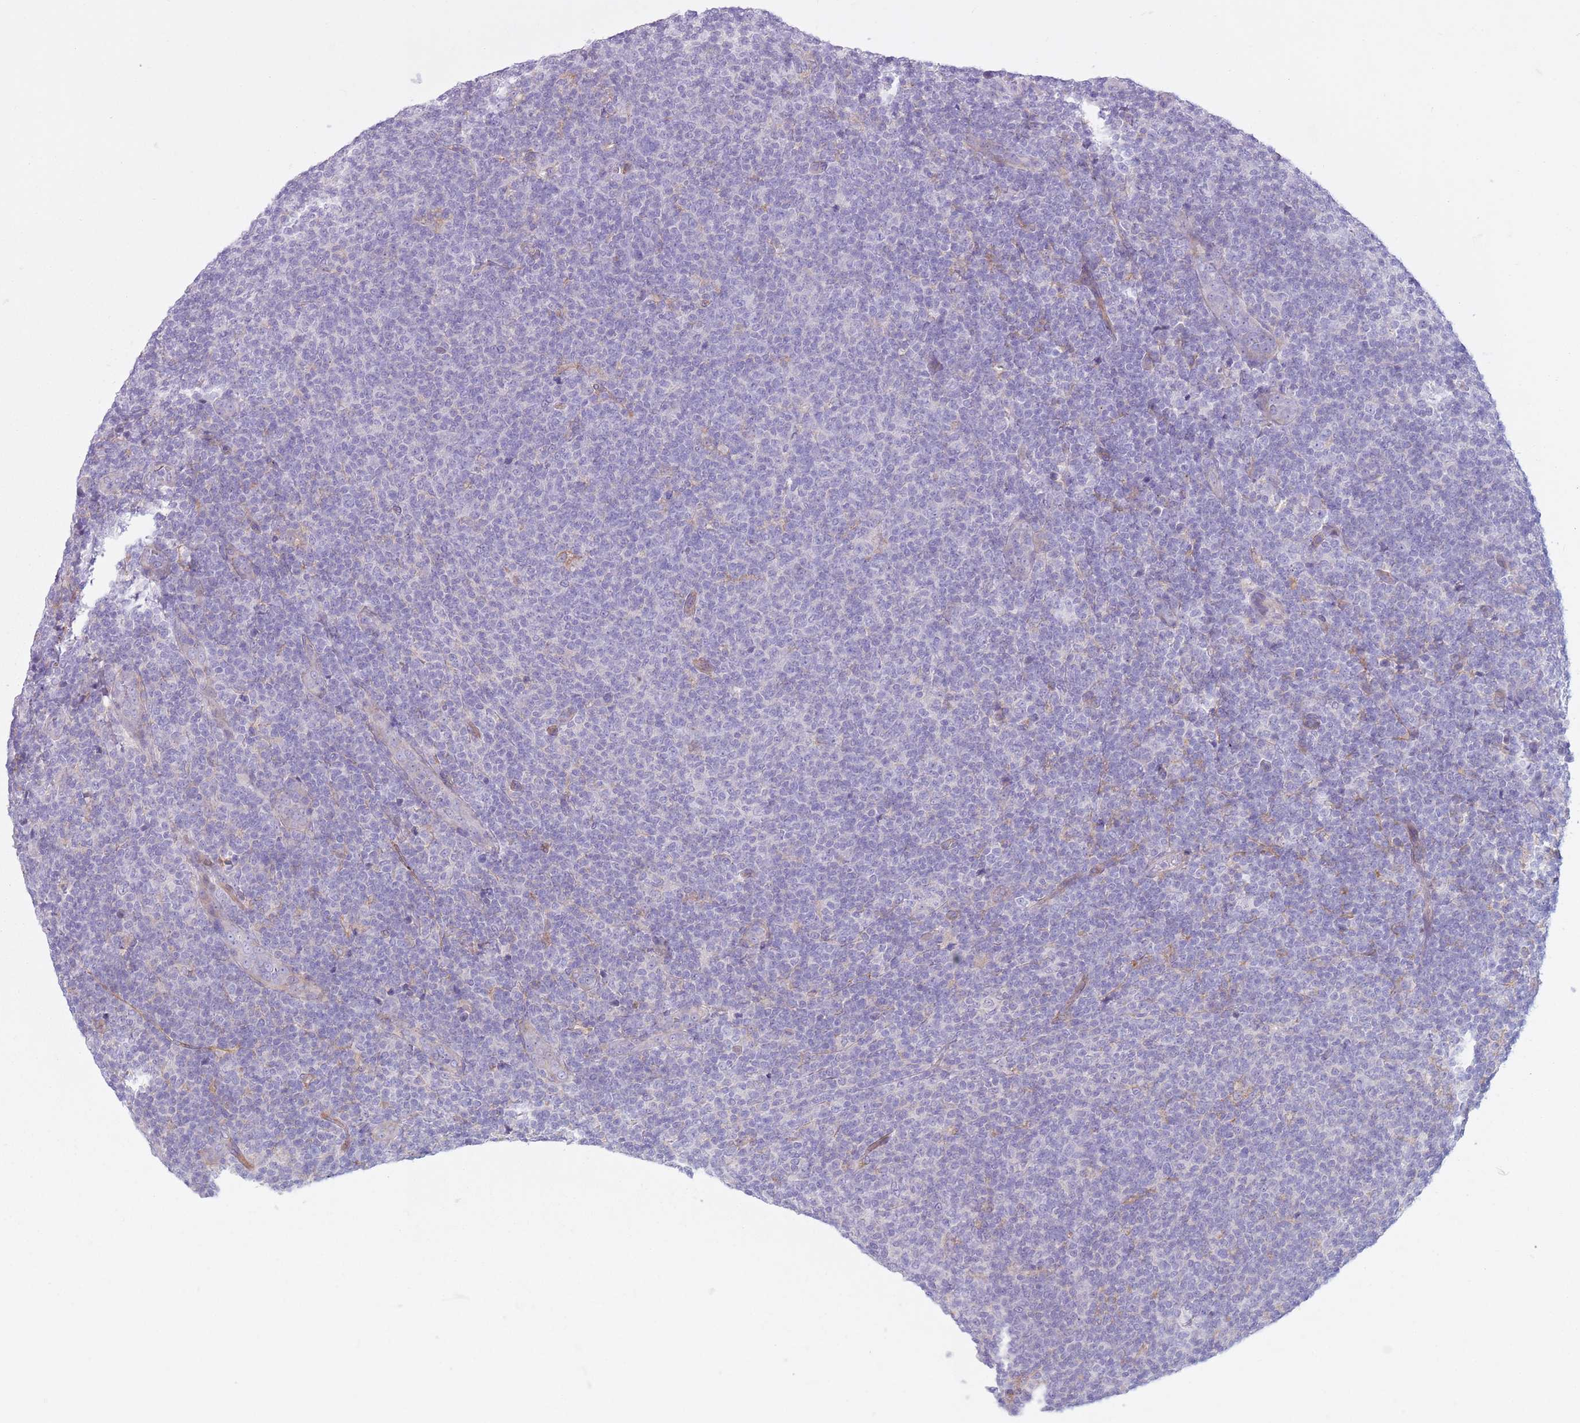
{"staining": {"intensity": "negative", "quantity": "none", "location": "none"}, "tissue": "lymphoma", "cell_type": "Tumor cells", "image_type": "cancer", "snomed": [{"axis": "morphology", "description": "Malignant lymphoma, non-Hodgkin's type, Low grade"}, {"axis": "topography", "description": "Lymph node"}], "caption": "This is a micrograph of immunohistochemistry (IHC) staining of lymphoma, which shows no positivity in tumor cells.", "gene": "SNX6", "patient": {"sex": "male", "age": 66}}